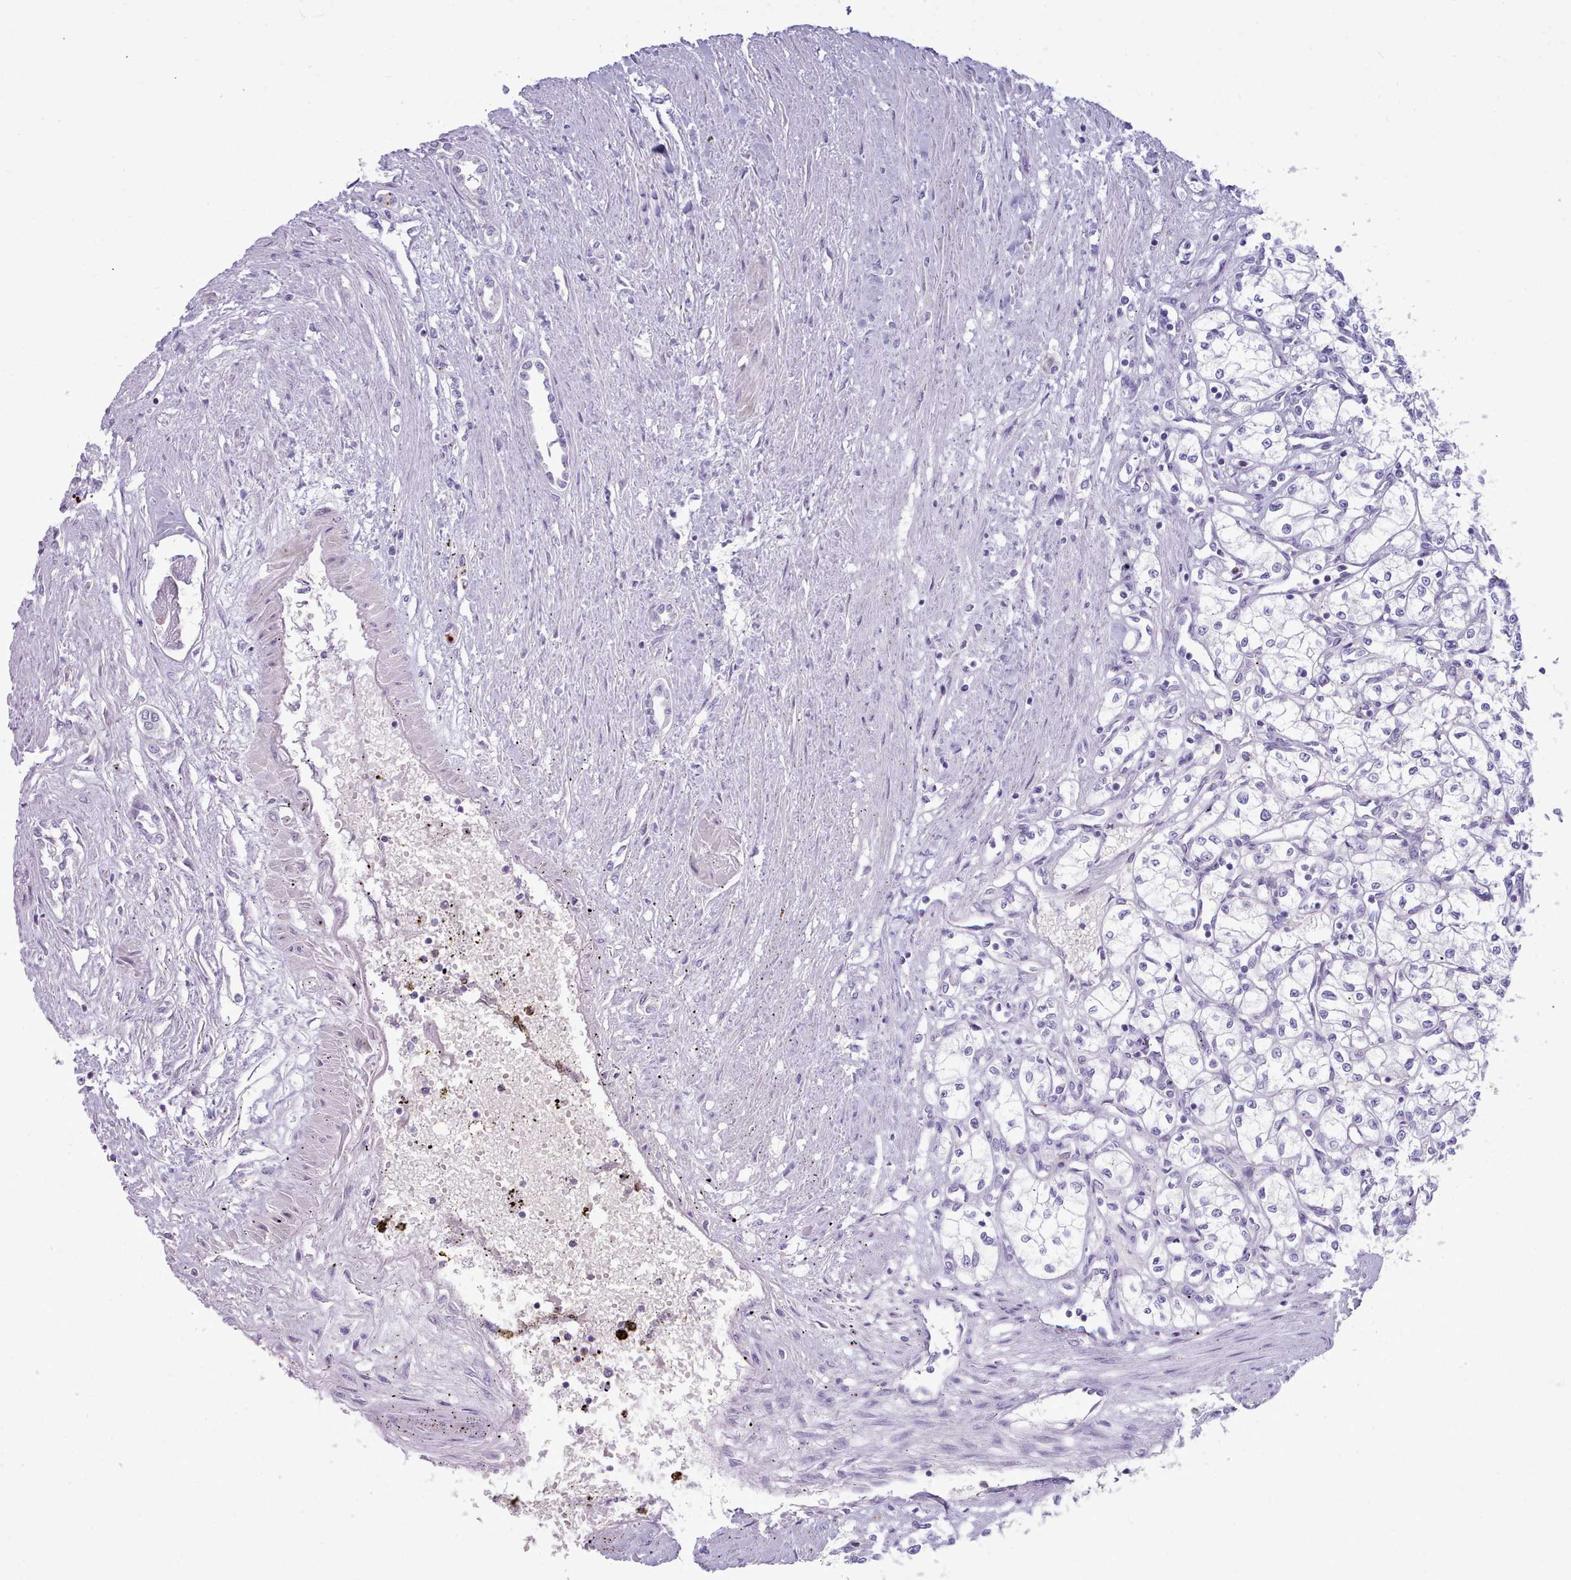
{"staining": {"intensity": "negative", "quantity": "none", "location": "none"}, "tissue": "renal cancer", "cell_type": "Tumor cells", "image_type": "cancer", "snomed": [{"axis": "morphology", "description": "Adenocarcinoma, NOS"}, {"axis": "topography", "description": "Kidney"}], "caption": "This is an immunohistochemistry (IHC) image of human adenocarcinoma (renal). There is no expression in tumor cells.", "gene": "NKX1-2", "patient": {"sex": "male", "age": 59}}